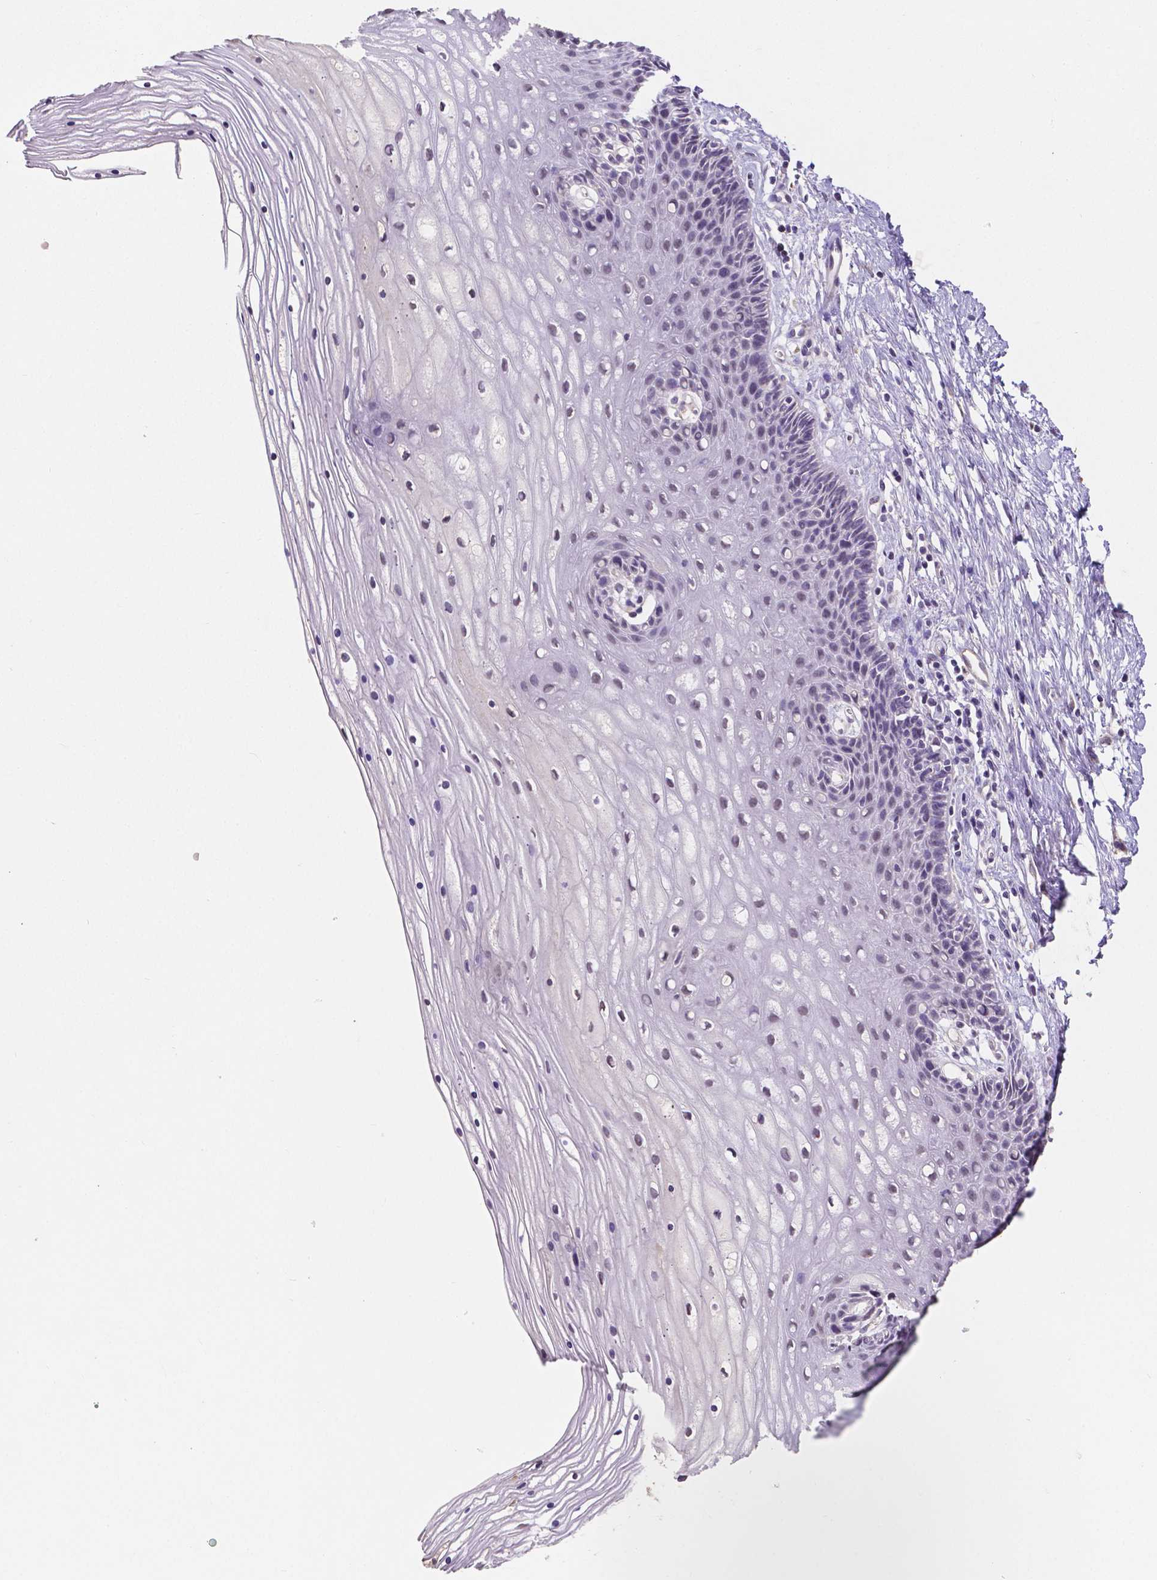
{"staining": {"intensity": "negative", "quantity": "none", "location": "none"}, "tissue": "cervix", "cell_type": "Glandular cells", "image_type": "normal", "snomed": [{"axis": "morphology", "description": "Normal tissue, NOS"}, {"axis": "topography", "description": "Cervix"}], "caption": "The histopathology image demonstrates no staining of glandular cells in normal cervix.", "gene": "ELAVL2", "patient": {"sex": "female", "age": 35}}